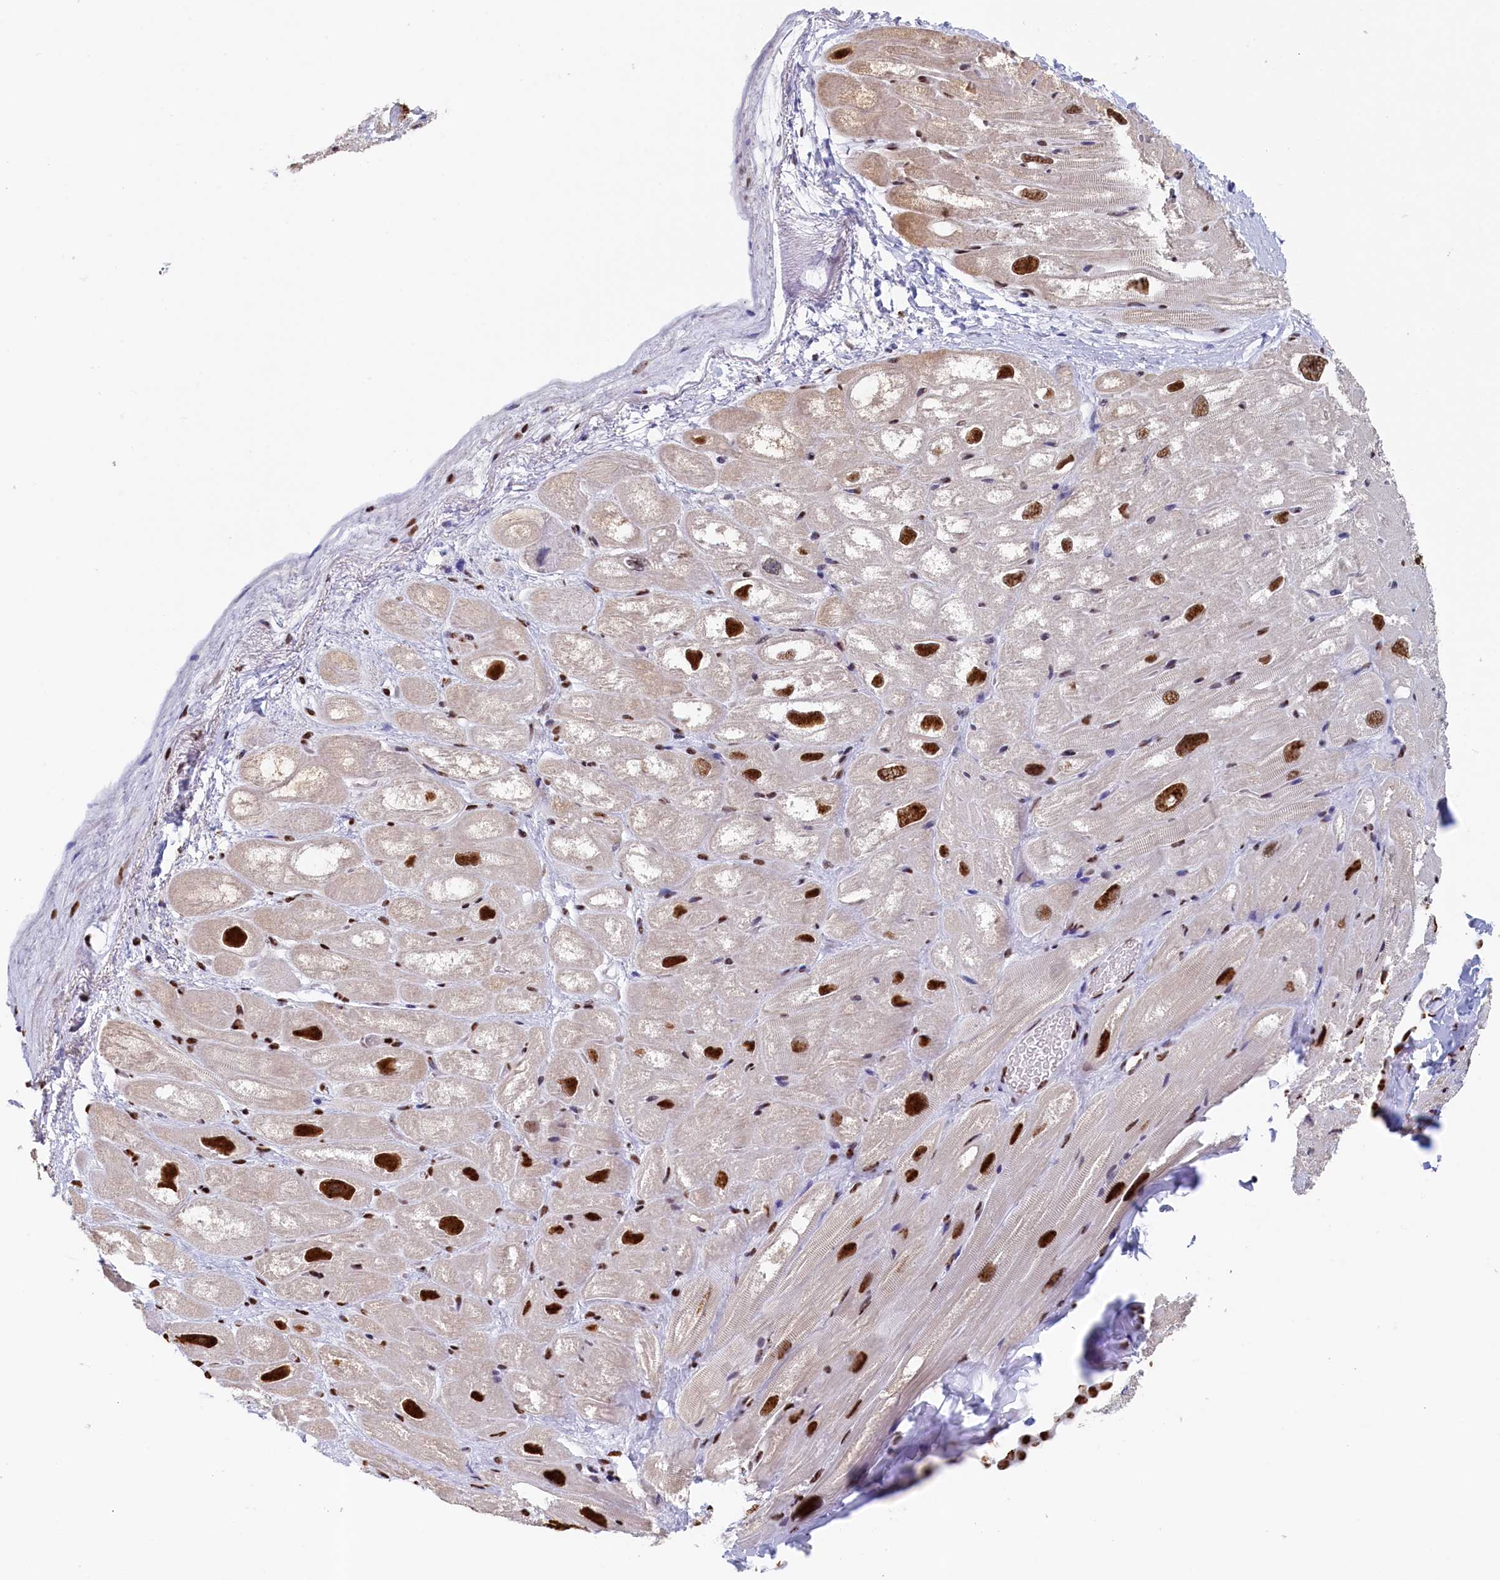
{"staining": {"intensity": "strong", "quantity": "<25%", "location": "nuclear"}, "tissue": "heart muscle", "cell_type": "Cardiomyocytes", "image_type": "normal", "snomed": [{"axis": "morphology", "description": "Normal tissue, NOS"}, {"axis": "topography", "description": "Heart"}], "caption": "Cardiomyocytes exhibit strong nuclear expression in approximately <25% of cells in normal heart muscle.", "gene": "MOSPD3", "patient": {"sex": "male", "age": 50}}